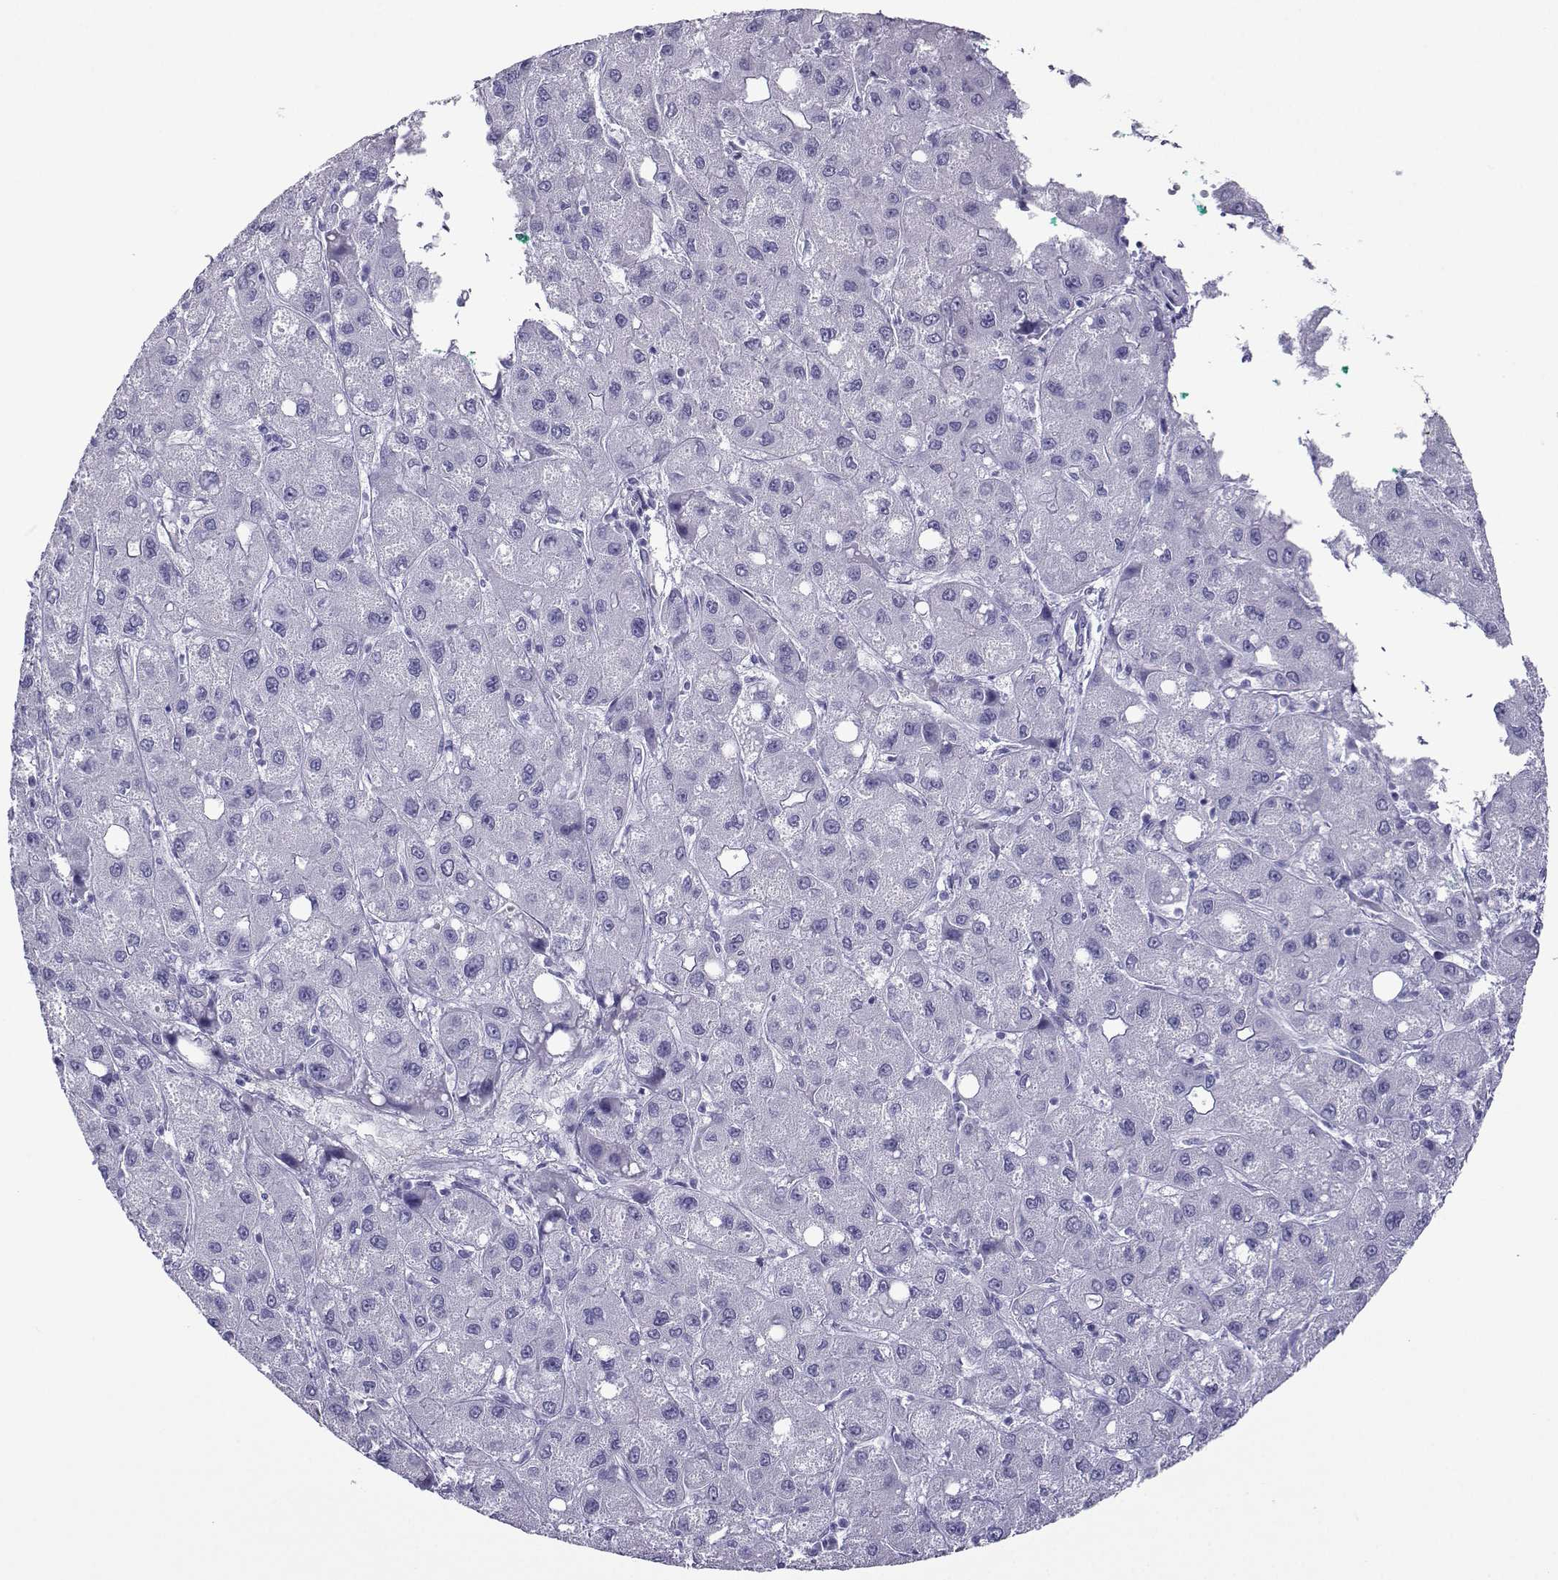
{"staining": {"intensity": "negative", "quantity": "none", "location": "none"}, "tissue": "liver cancer", "cell_type": "Tumor cells", "image_type": "cancer", "snomed": [{"axis": "morphology", "description": "Carcinoma, Hepatocellular, NOS"}, {"axis": "topography", "description": "Liver"}], "caption": "The immunohistochemistry histopathology image has no significant expression in tumor cells of liver hepatocellular carcinoma tissue.", "gene": "CD109", "patient": {"sex": "male", "age": 73}}